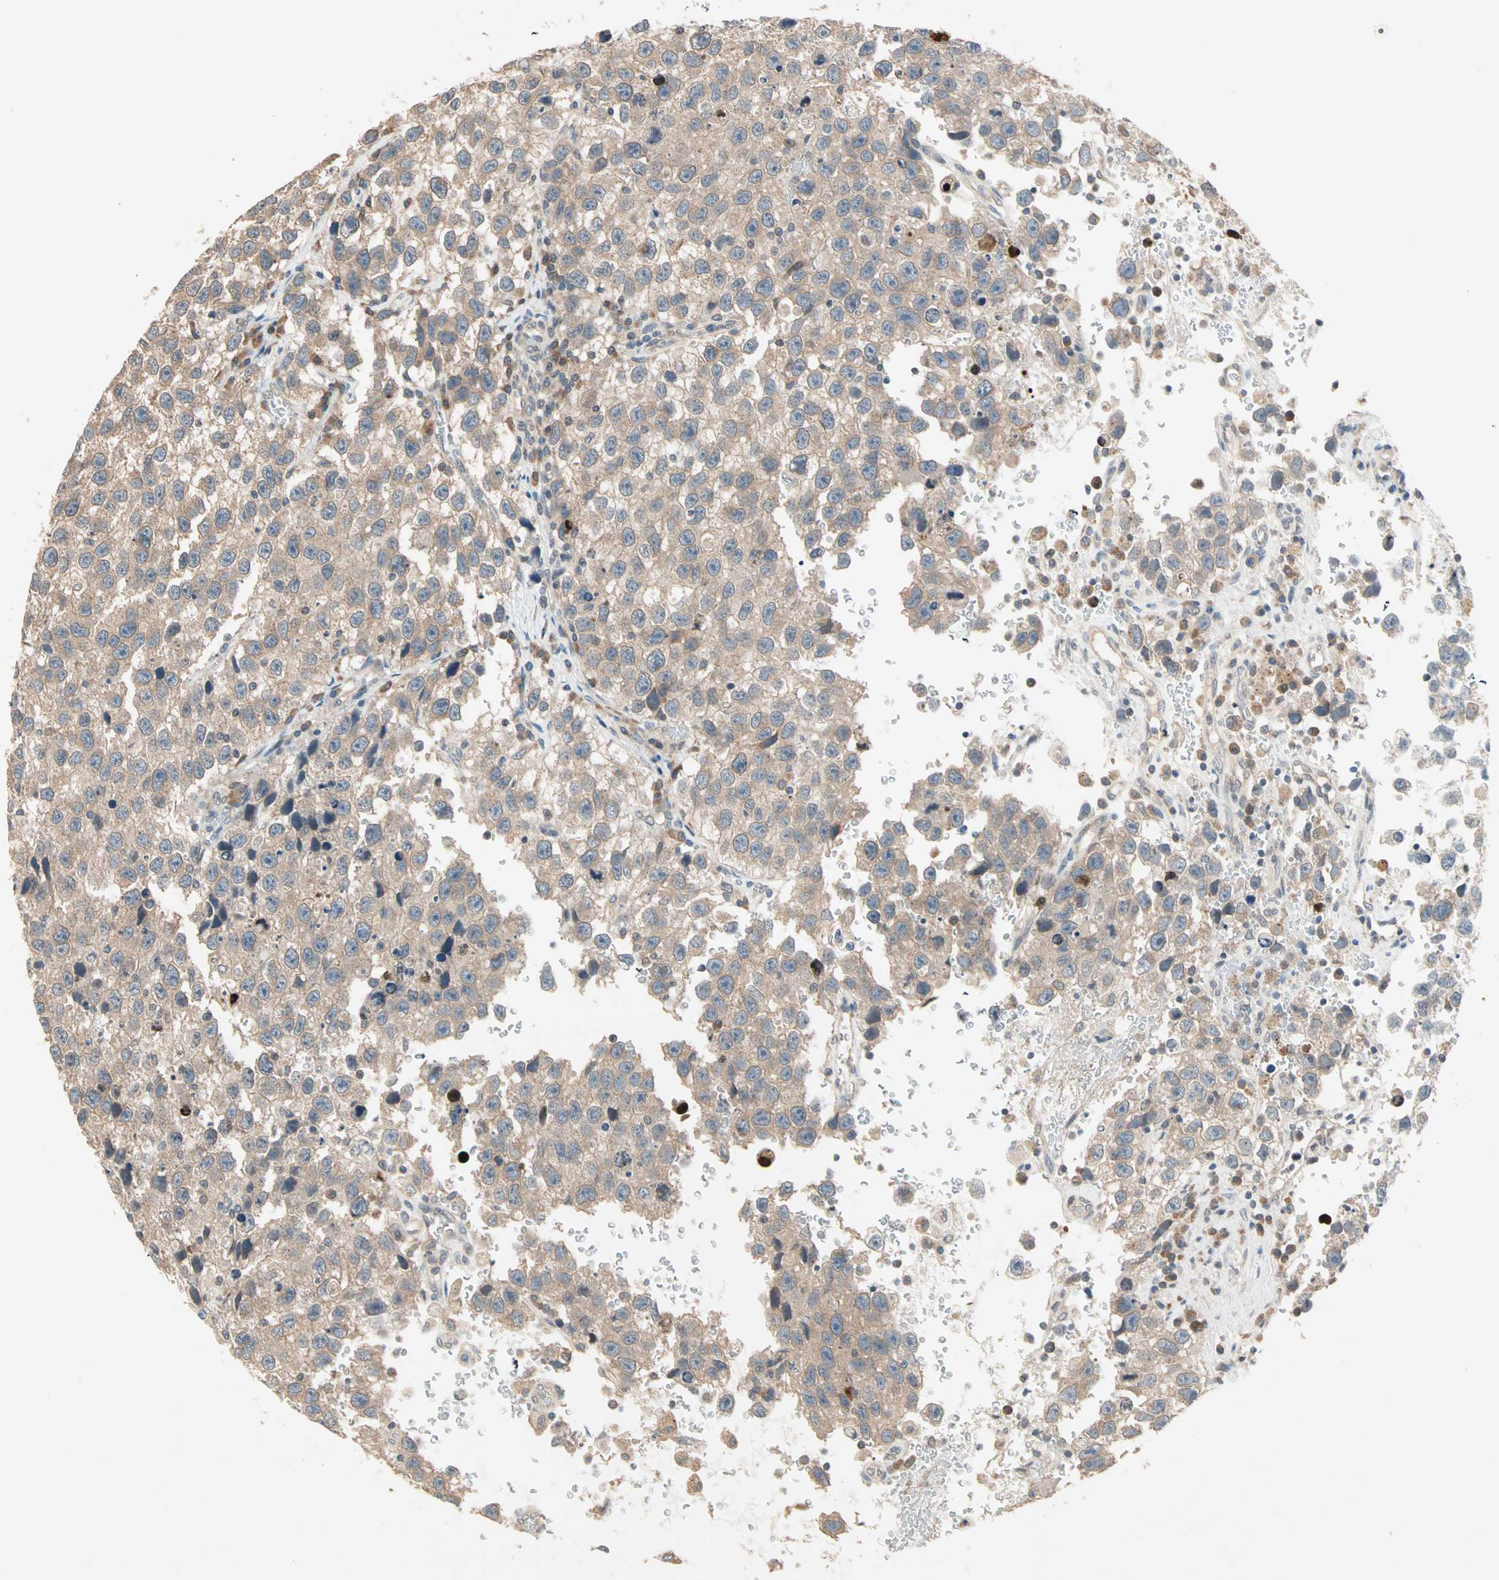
{"staining": {"intensity": "moderate", "quantity": ">75%", "location": "cytoplasmic/membranous"}, "tissue": "testis cancer", "cell_type": "Tumor cells", "image_type": "cancer", "snomed": [{"axis": "morphology", "description": "Seminoma, NOS"}, {"axis": "topography", "description": "Testis"}], "caption": "Protein analysis of testis seminoma tissue shows moderate cytoplasmic/membranous staining in approximately >75% of tumor cells.", "gene": "TTF2", "patient": {"sex": "male", "age": 33}}